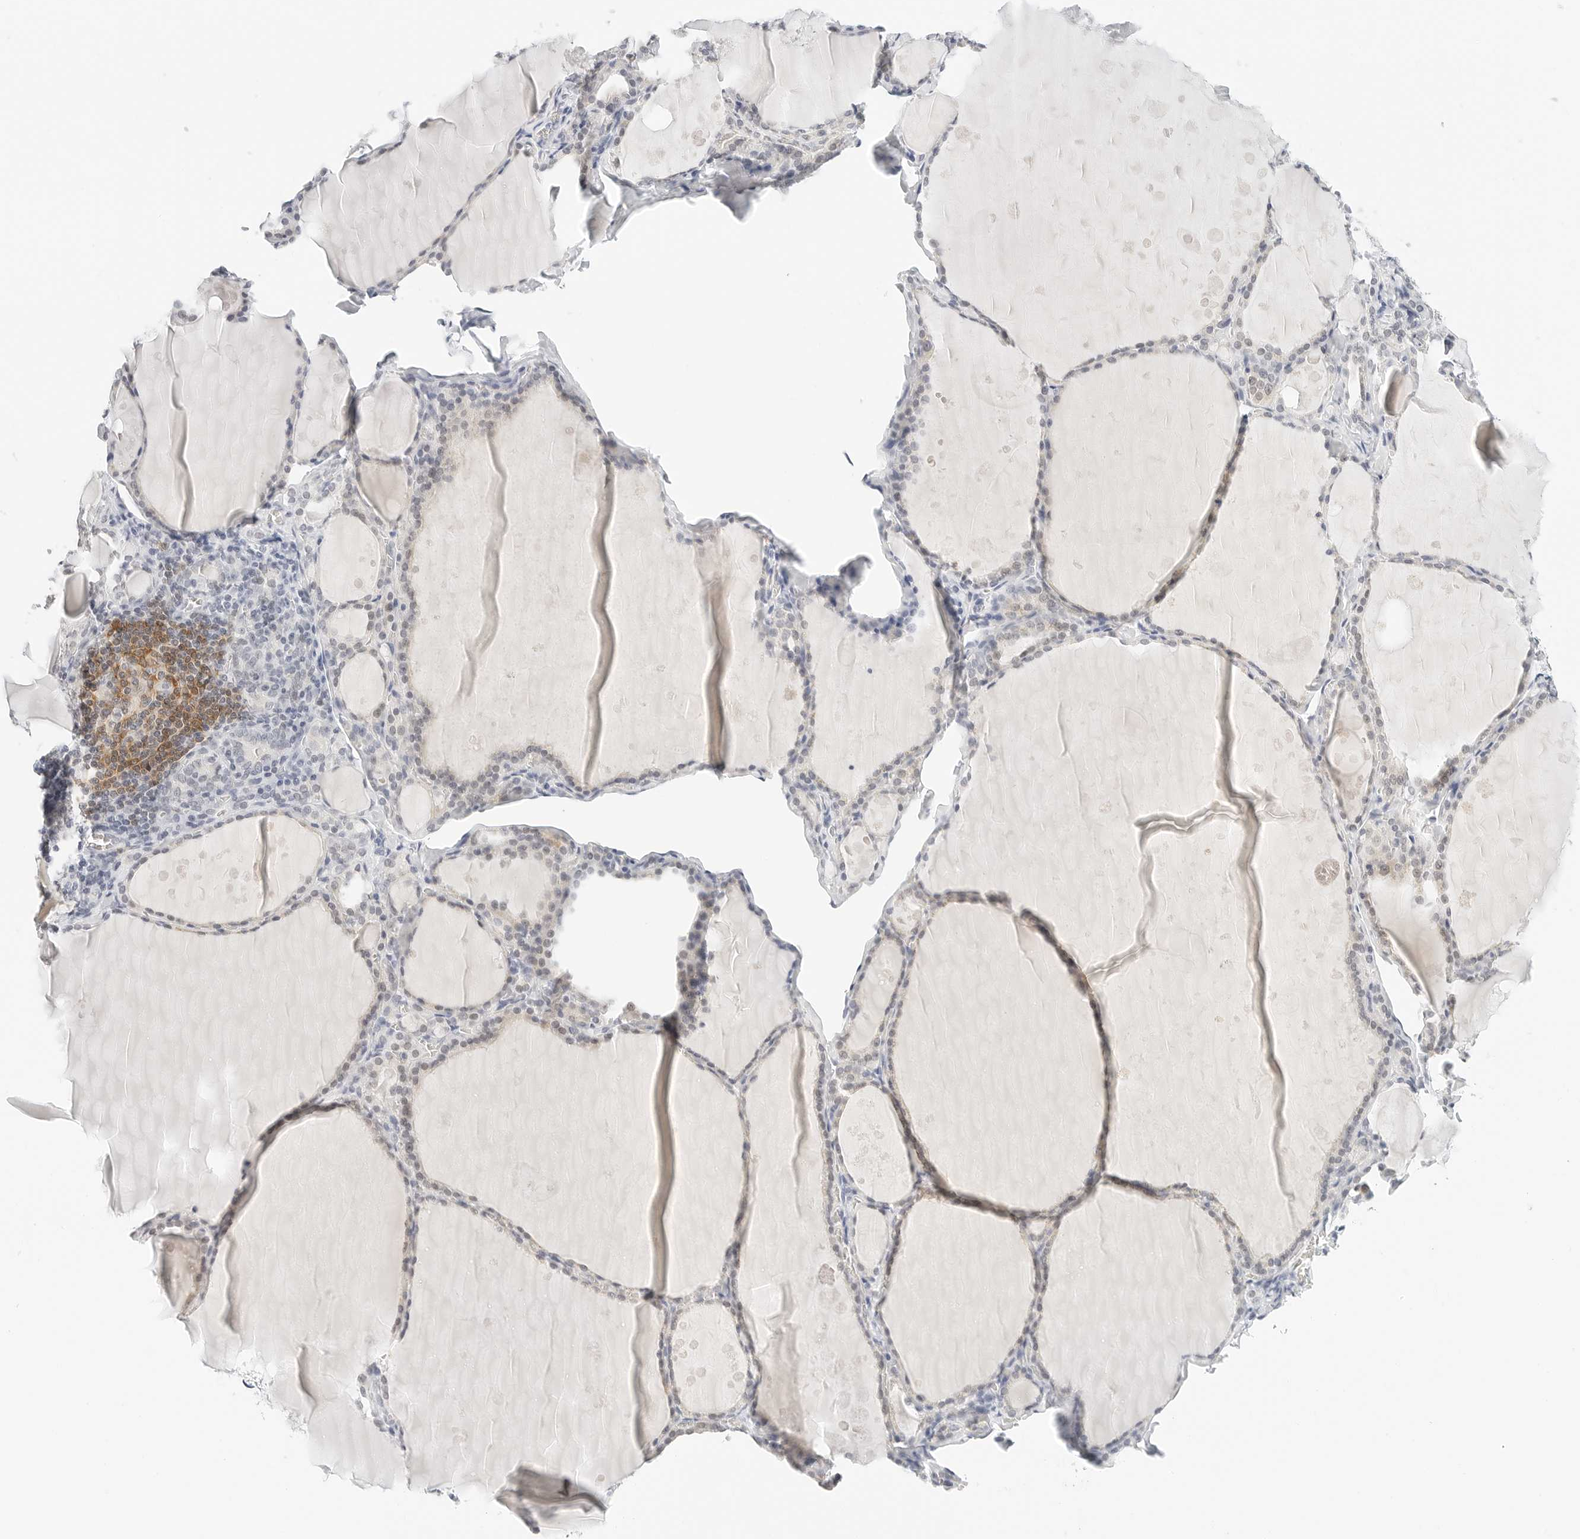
{"staining": {"intensity": "weak", "quantity": "<25%", "location": "nuclear"}, "tissue": "thyroid gland", "cell_type": "Glandular cells", "image_type": "normal", "snomed": [{"axis": "morphology", "description": "Normal tissue, NOS"}, {"axis": "topography", "description": "Thyroid gland"}], "caption": "The photomicrograph shows no significant expression in glandular cells of thyroid gland.", "gene": "CD22", "patient": {"sex": "male", "age": 56}}